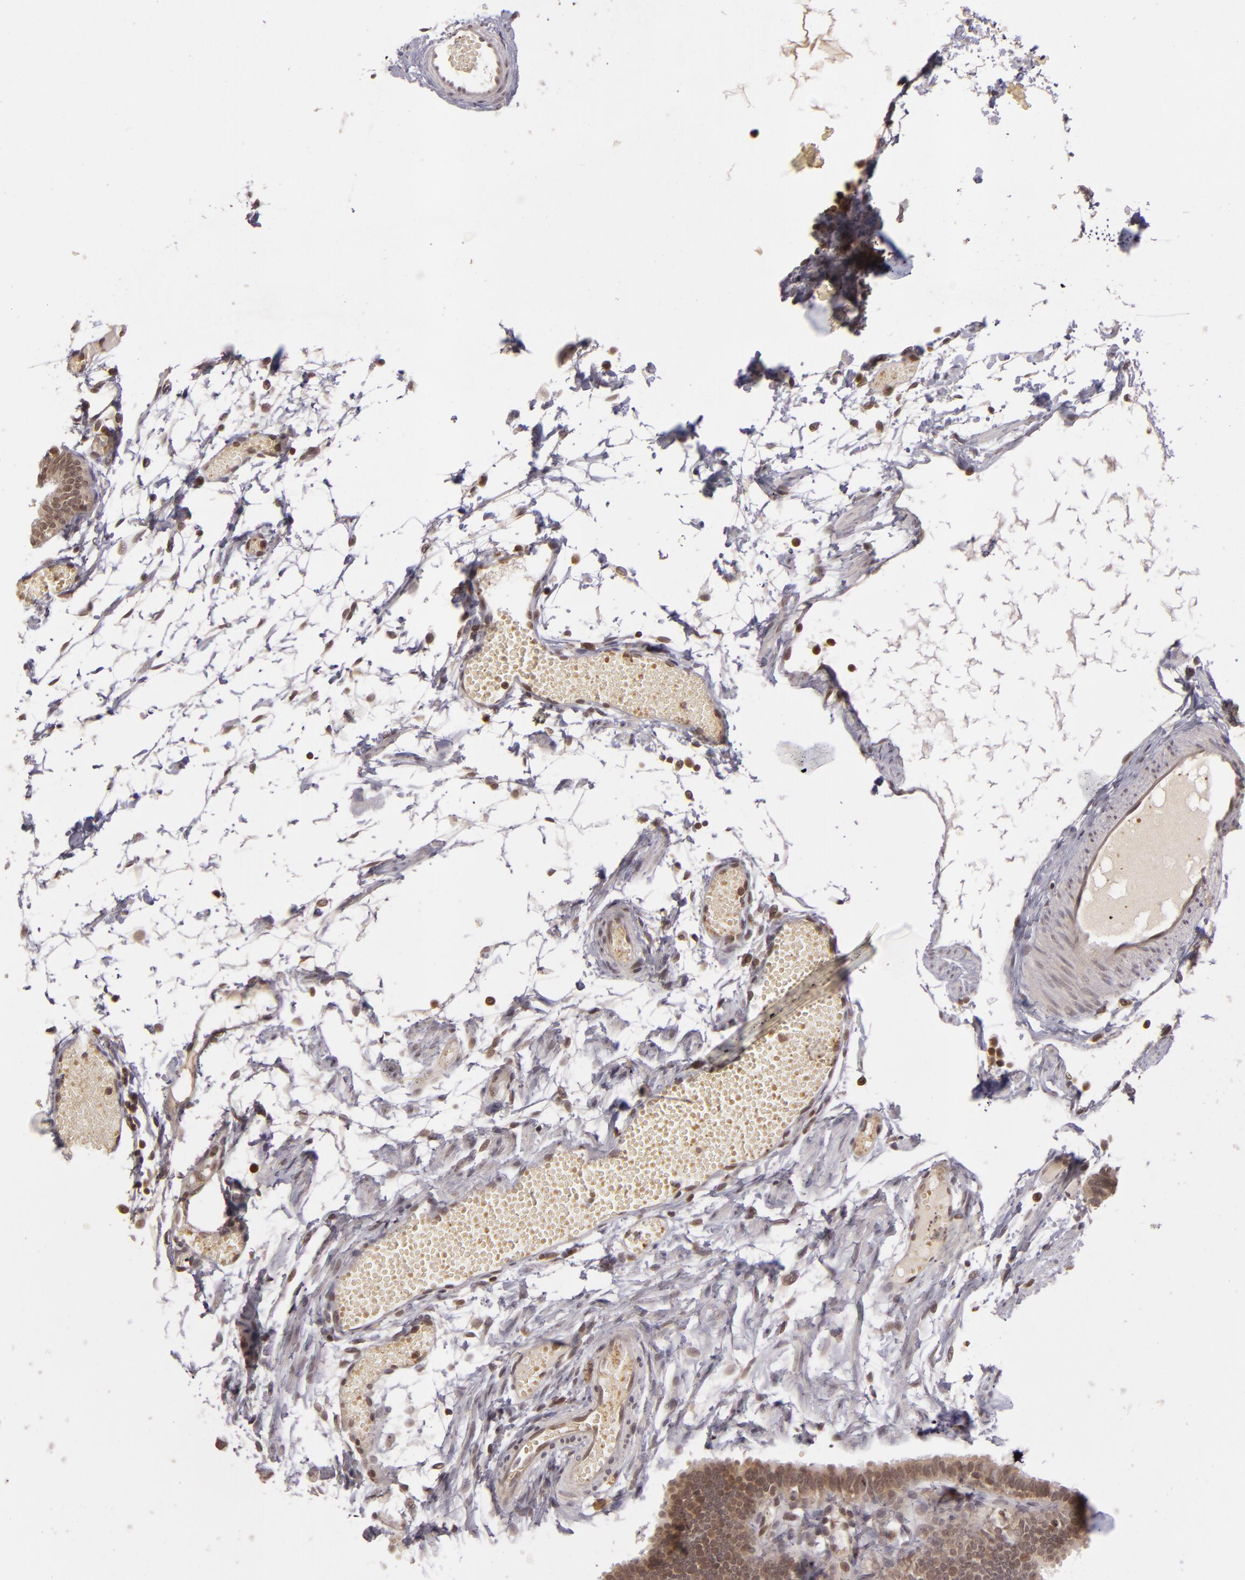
{"staining": {"intensity": "weak", "quantity": ">75%", "location": "cytoplasmic/membranous"}, "tissue": "fallopian tube", "cell_type": "Glandular cells", "image_type": "normal", "snomed": [{"axis": "morphology", "description": "Normal tissue, NOS"}, {"axis": "topography", "description": "Fallopian tube"}], "caption": "A brown stain labels weak cytoplasmic/membranous positivity of a protein in glandular cells of unremarkable human fallopian tube.", "gene": "ZBTB33", "patient": {"sex": "female", "age": 29}}